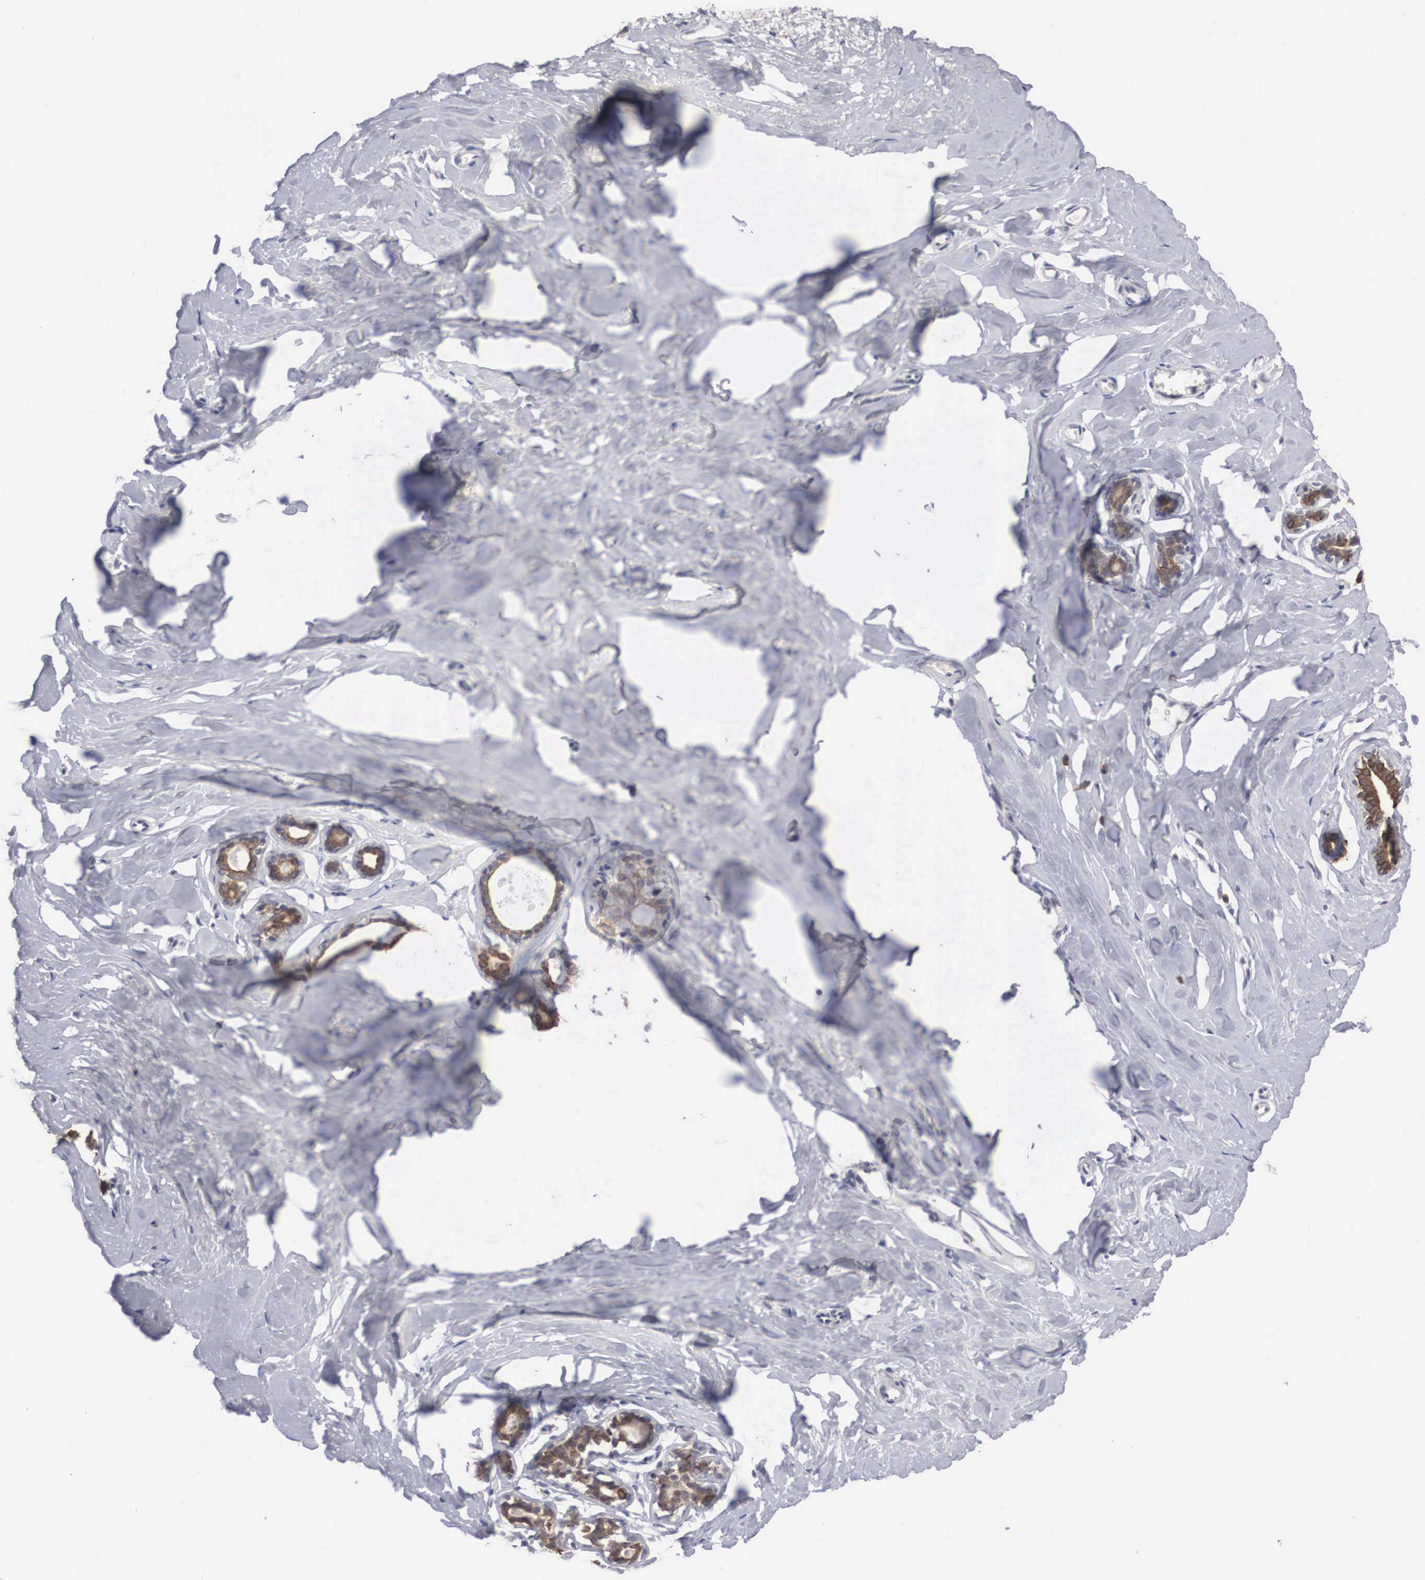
{"staining": {"intensity": "negative", "quantity": "none", "location": "none"}, "tissue": "breast", "cell_type": "Adipocytes", "image_type": "normal", "snomed": [{"axis": "morphology", "description": "Normal tissue, NOS"}, {"axis": "topography", "description": "Breast"}], "caption": "IHC of unremarkable human breast exhibits no staining in adipocytes.", "gene": "WDR89", "patient": {"sex": "female", "age": 45}}